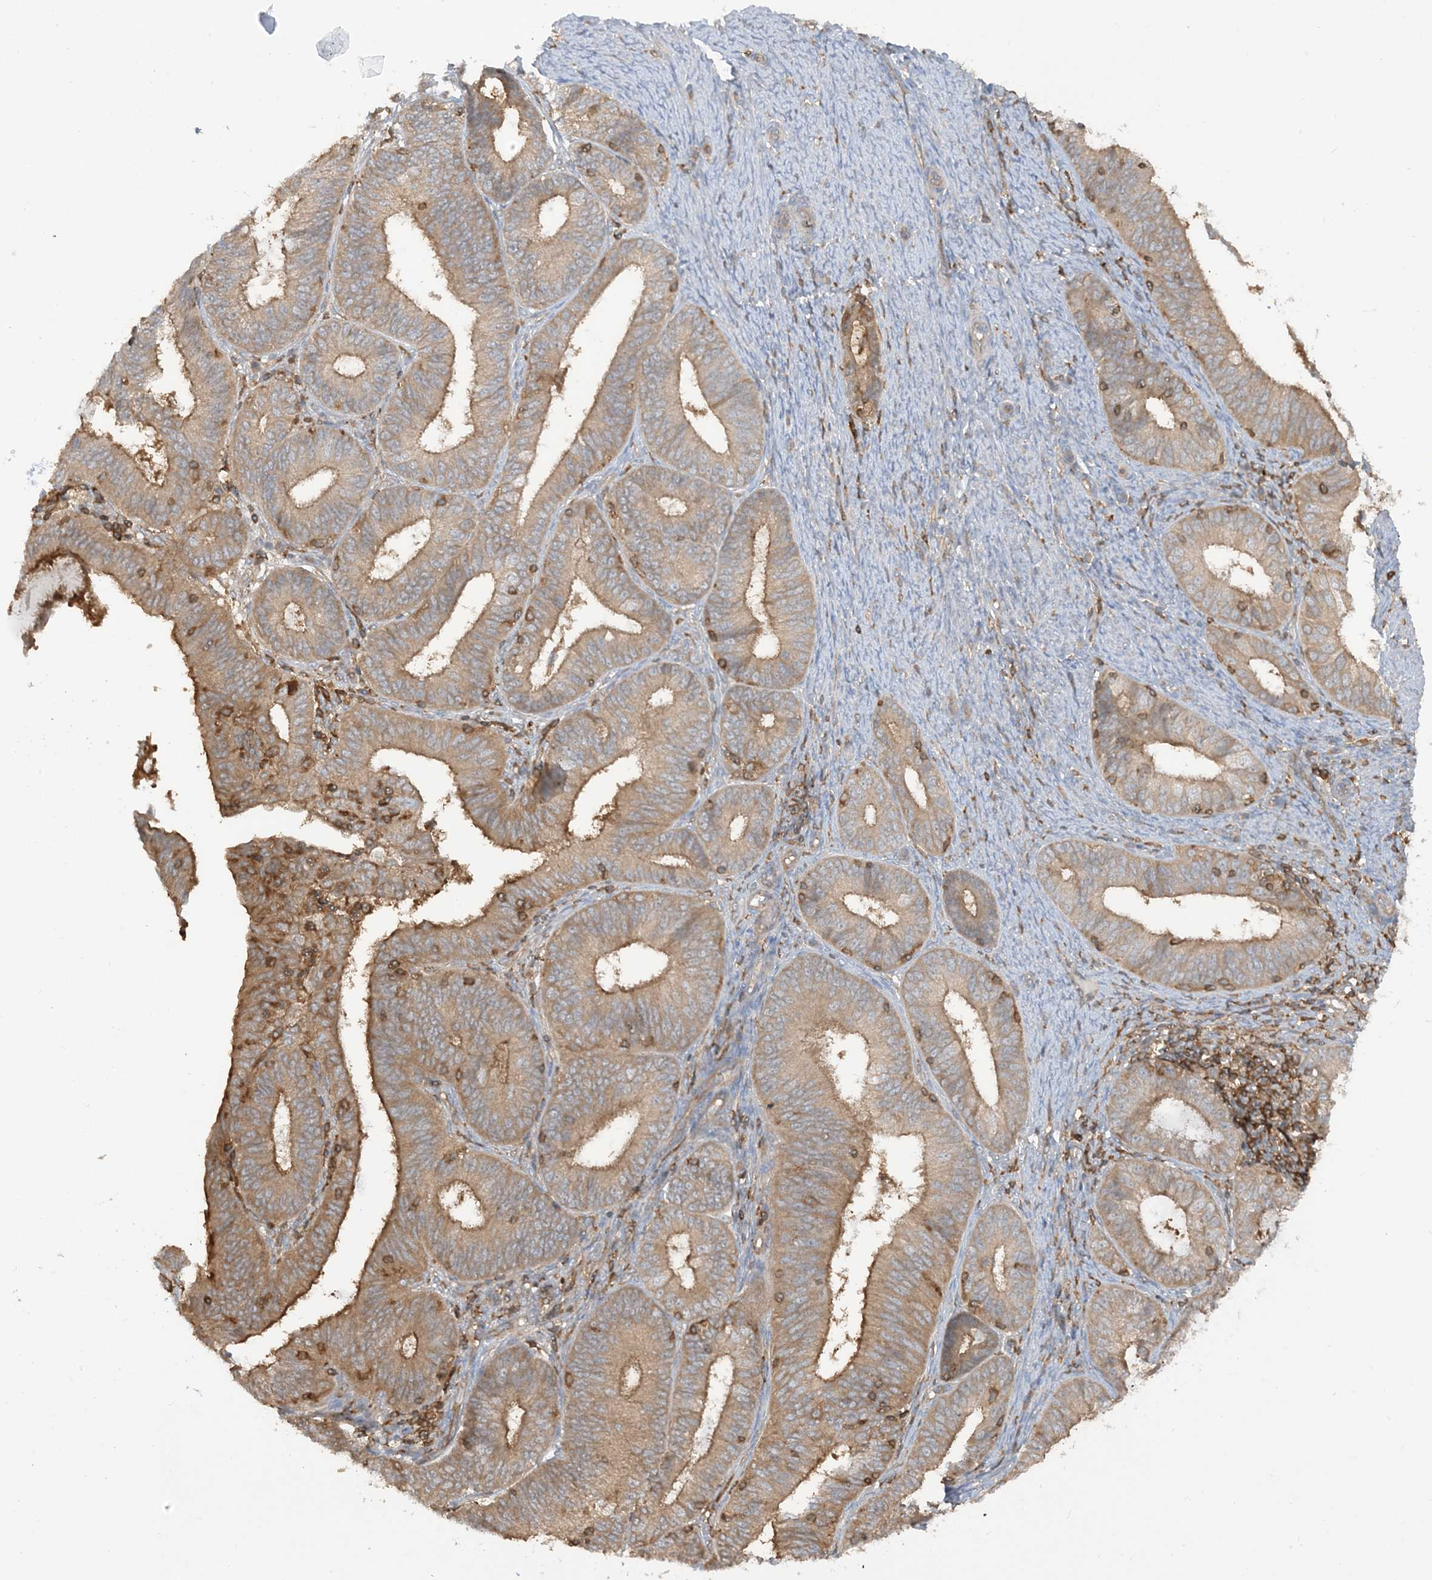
{"staining": {"intensity": "moderate", "quantity": ">75%", "location": "cytoplasmic/membranous"}, "tissue": "endometrial cancer", "cell_type": "Tumor cells", "image_type": "cancer", "snomed": [{"axis": "morphology", "description": "Adenocarcinoma, NOS"}, {"axis": "topography", "description": "Endometrium"}], "caption": "This is a photomicrograph of IHC staining of endometrial cancer, which shows moderate positivity in the cytoplasmic/membranous of tumor cells.", "gene": "CAPZB", "patient": {"sex": "female", "age": 51}}